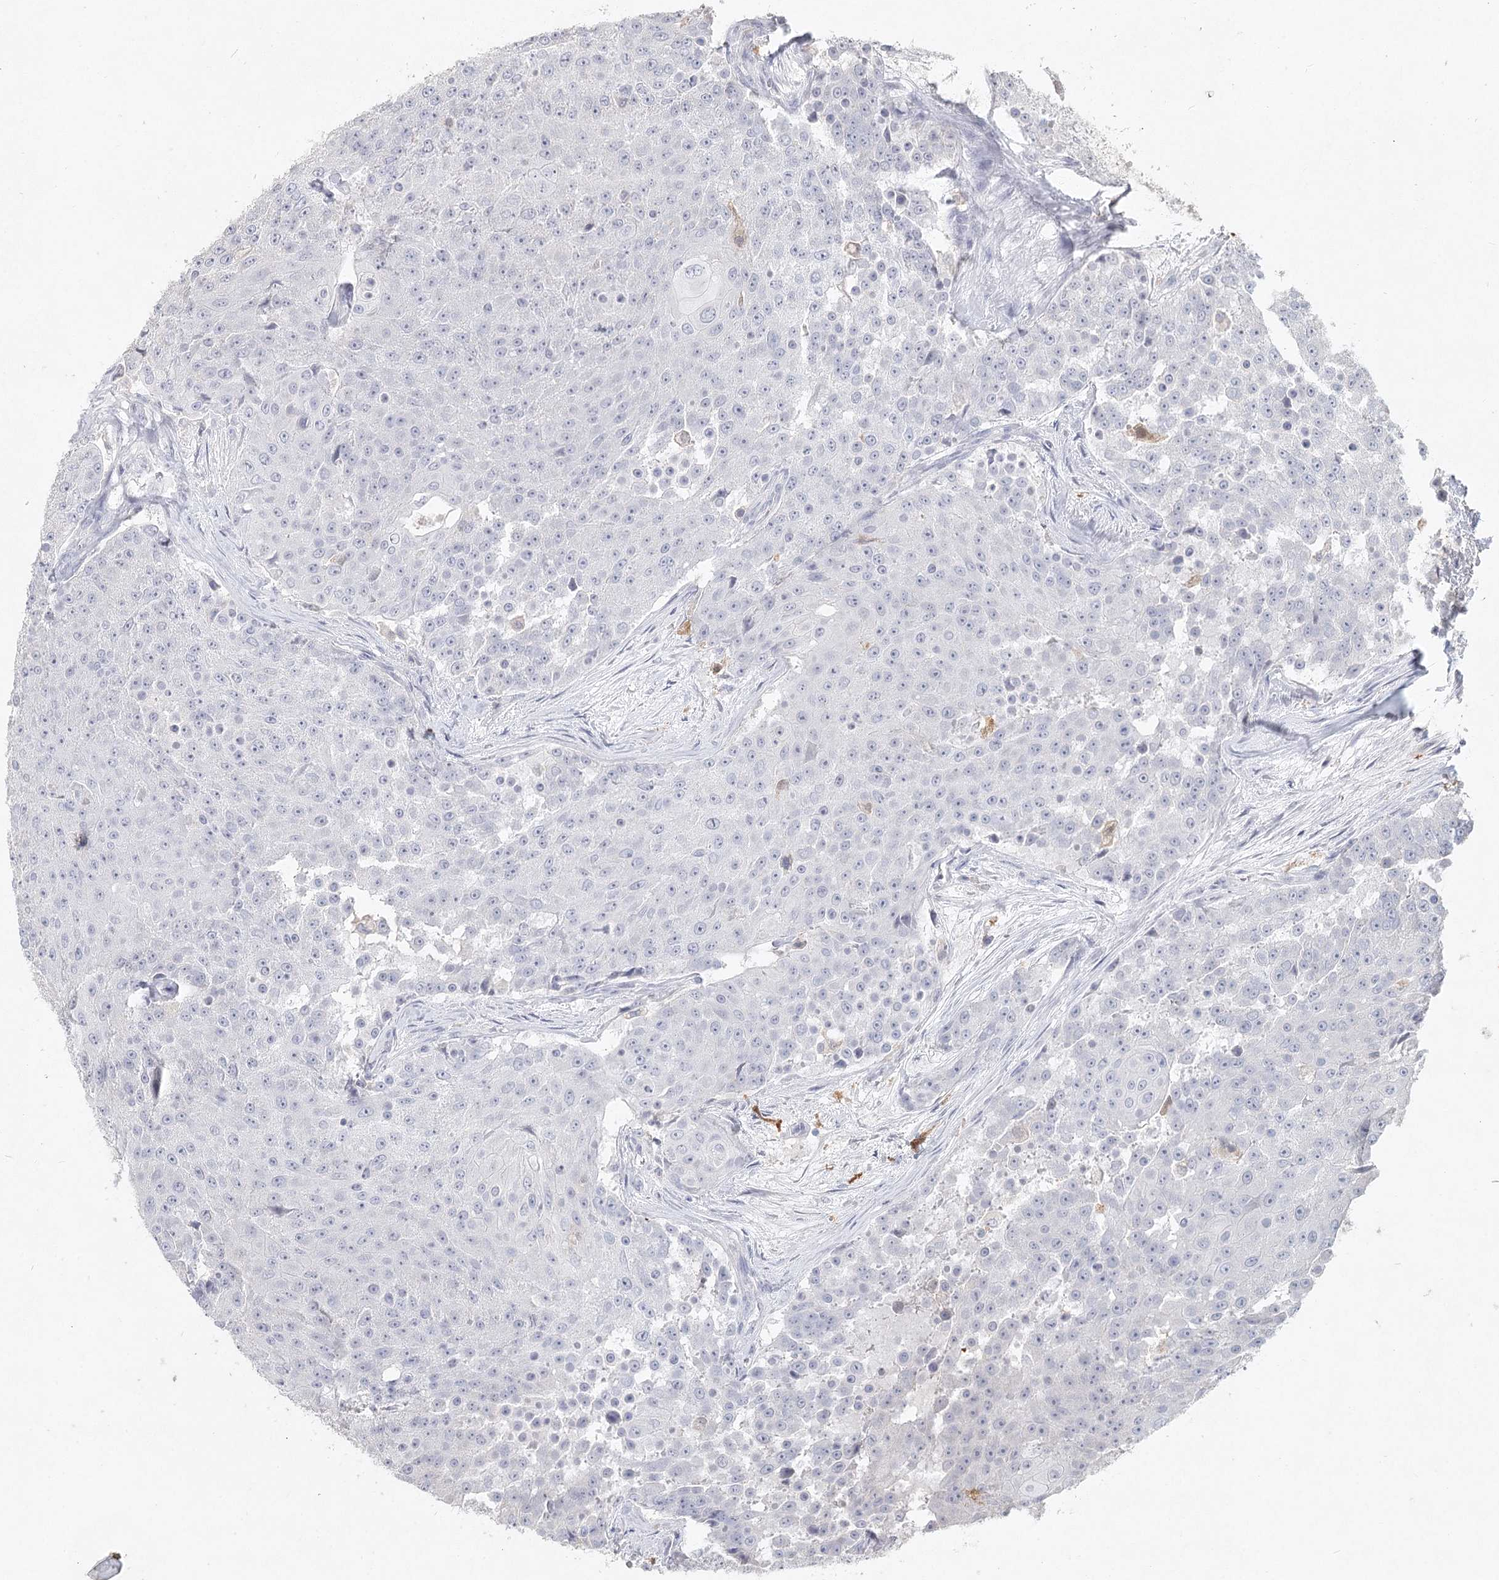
{"staining": {"intensity": "negative", "quantity": "none", "location": "none"}, "tissue": "urothelial cancer", "cell_type": "Tumor cells", "image_type": "cancer", "snomed": [{"axis": "morphology", "description": "Urothelial carcinoma, High grade"}, {"axis": "topography", "description": "Urinary bladder"}], "caption": "Tumor cells are negative for brown protein staining in urothelial carcinoma (high-grade).", "gene": "ARSI", "patient": {"sex": "female", "age": 63}}